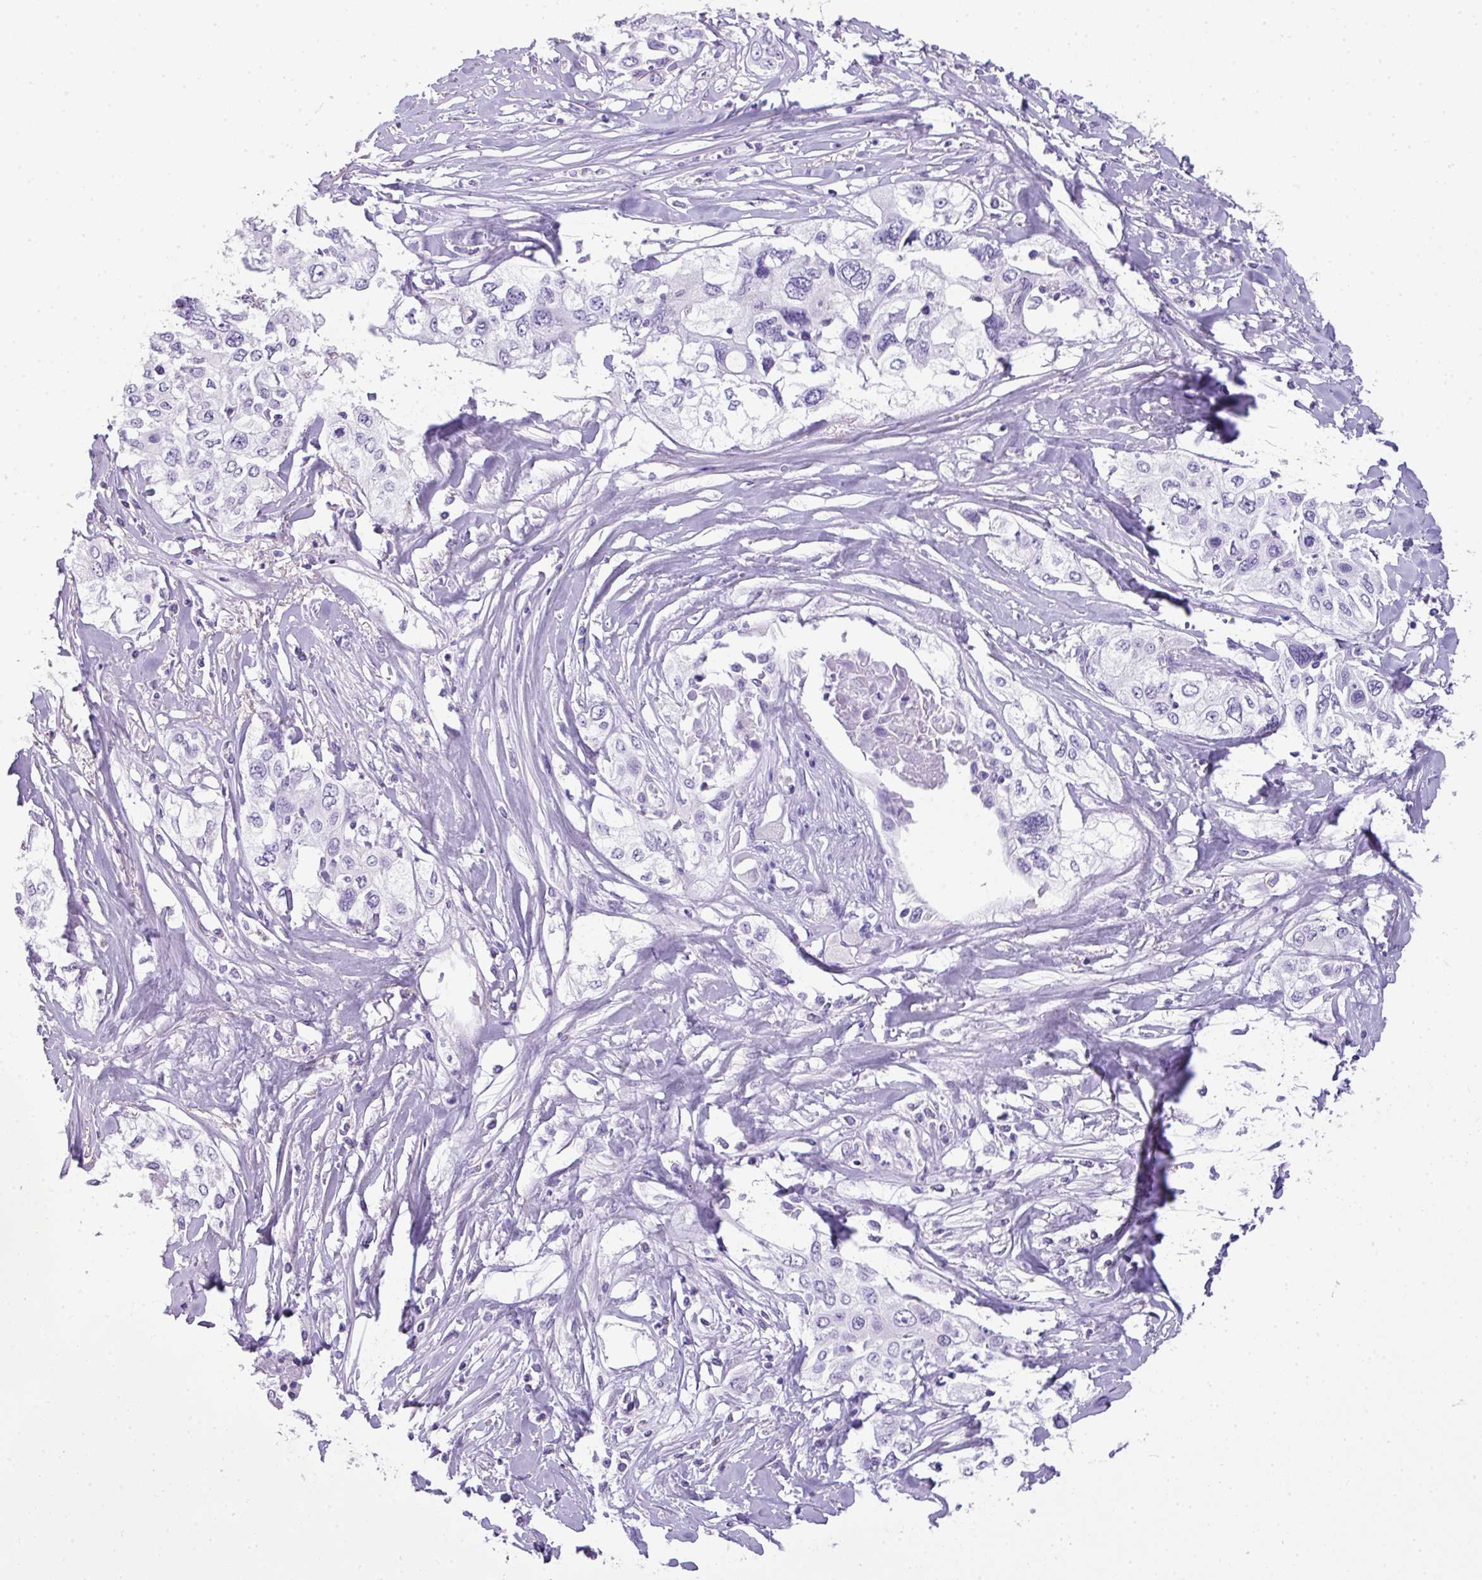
{"staining": {"intensity": "negative", "quantity": "none", "location": "none"}, "tissue": "cervical cancer", "cell_type": "Tumor cells", "image_type": "cancer", "snomed": [{"axis": "morphology", "description": "Squamous cell carcinoma, NOS"}, {"axis": "topography", "description": "Cervix"}], "caption": "IHC micrograph of human cervical squamous cell carcinoma stained for a protein (brown), which shows no staining in tumor cells.", "gene": "TNP1", "patient": {"sex": "female", "age": 31}}